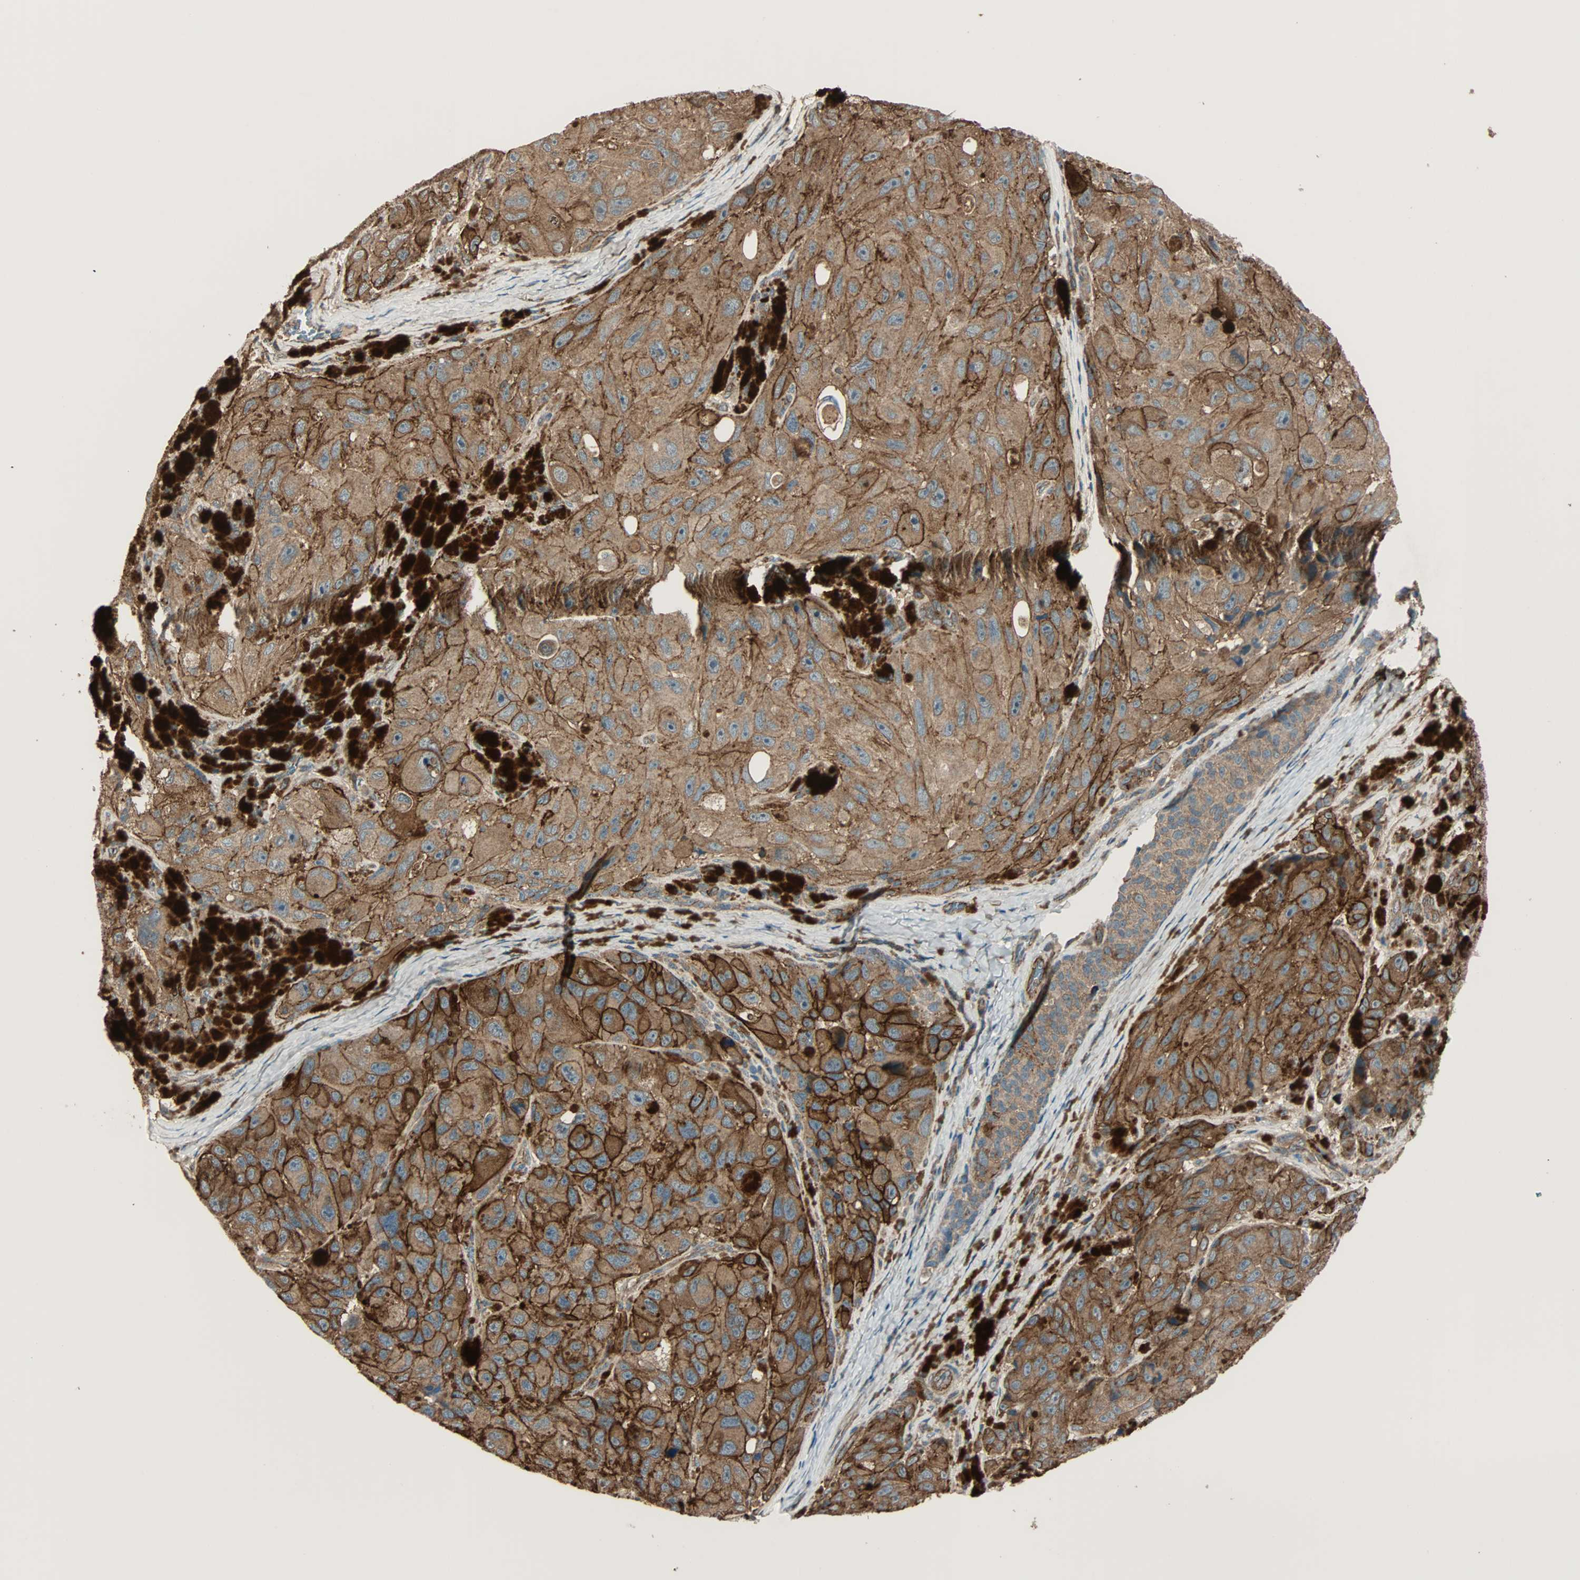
{"staining": {"intensity": "strong", "quantity": ">75%", "location": "cytoplasmic/membranous"}, "tissue": "melanoma", "cell_type": "Tumor cells", "image_type": "cancer", "snomed": [{"axis": "morphology", "description": "Malignant melanoma, NOS"}, {"axis": "topography", "description": "Skin"}], "caption": "Immunohistochemical staining of human melanoma displays high levels of strong cytoplasmic/membranous protein staining in approximately >75% of tumor cells.", "gene": "MAP3K21", "patient": {"sex": "female", "age": 73}}